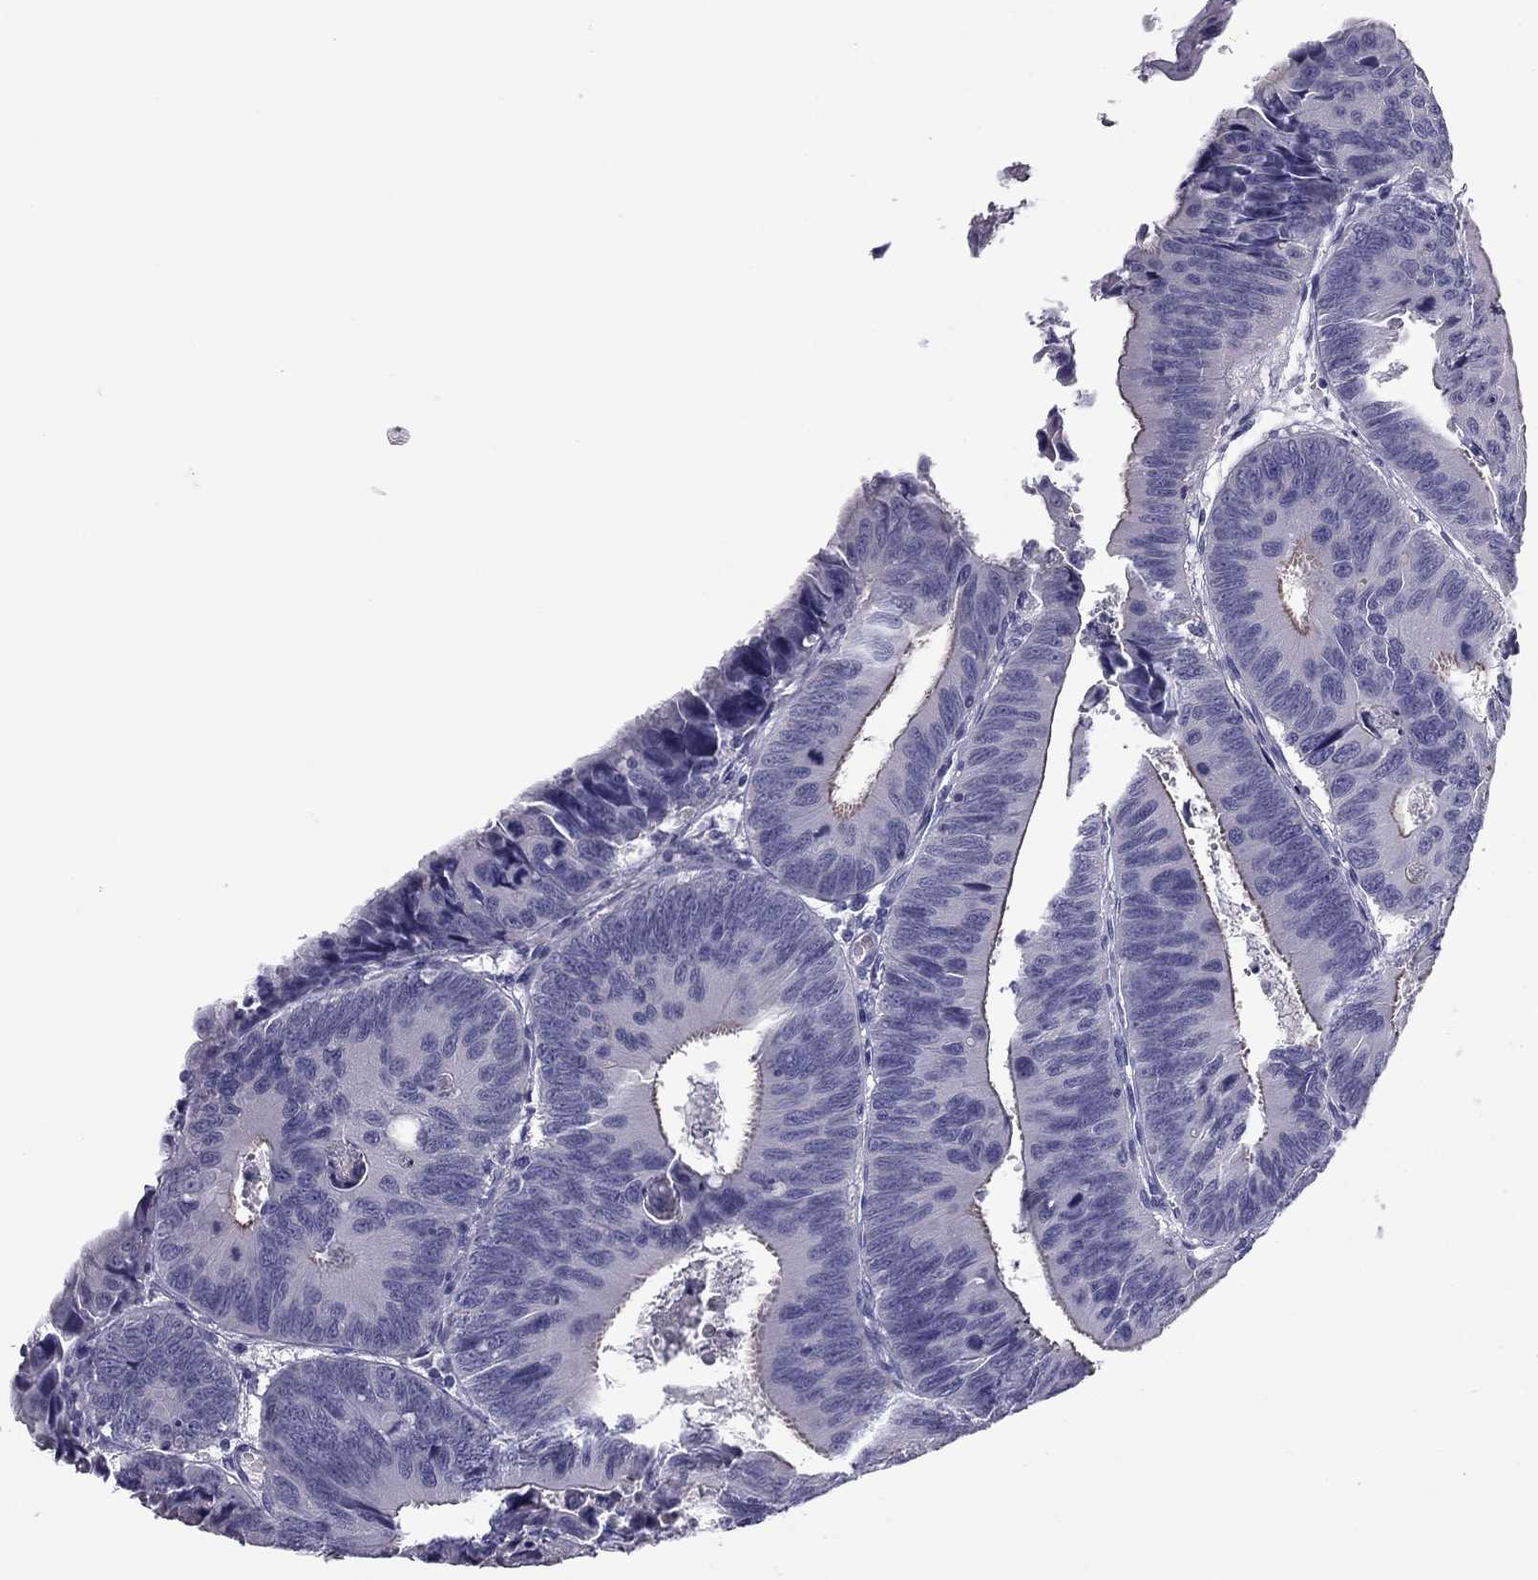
{"staining": {"intensity": "weak", "quantity": "<25%", "location": "cytoplasmic/membranous"}, "tissue": "colorectal cancer", "cell_type": "Tumor cells", "image_type": "cancer", "snomed": [{"axis": "morphology", "description": "Adenocarcinoma, NOS"}, {"axis": "topography", "description": "Rectum"}], "caption": "A high-resolution micrograph shows immunohistochemistry (IHC) staining of colorectal adenocarcinoma, which demonstrates no significant staining in tumor cells.", "gene": "FLNC", "patient": {"sex": "male", "age": 67}}